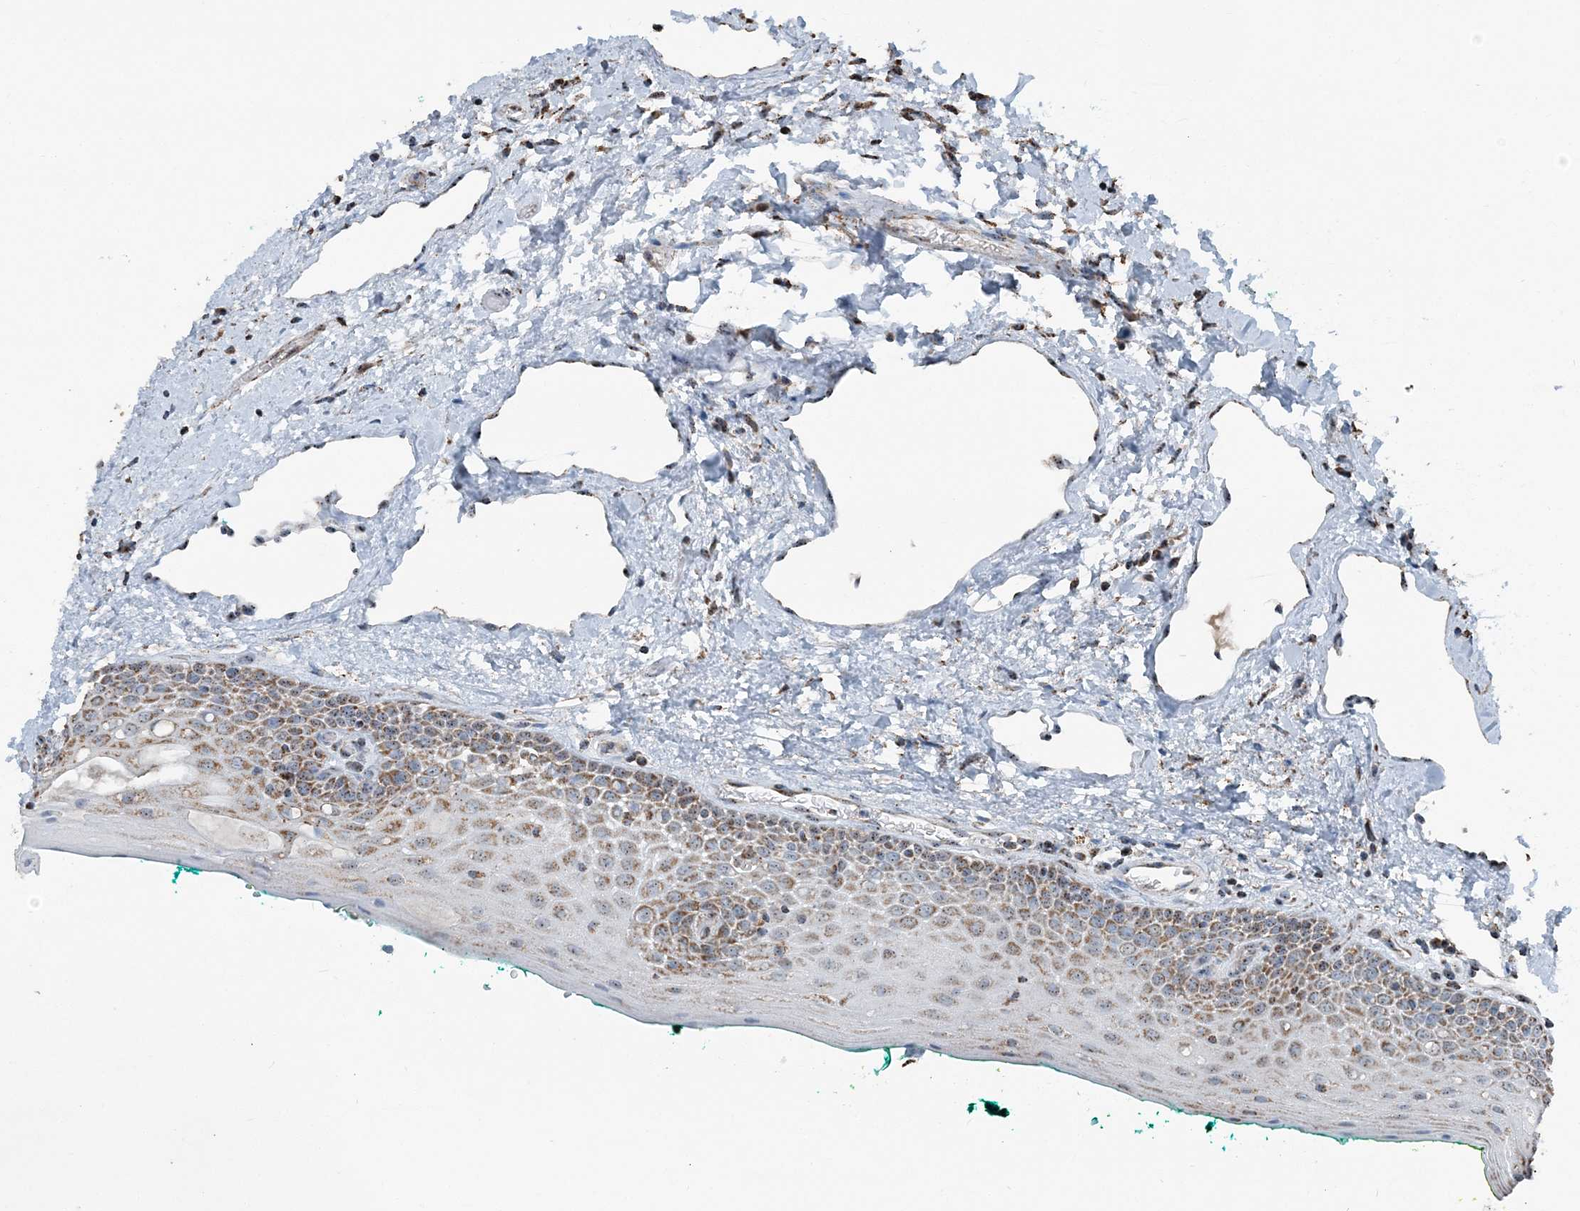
{"staining": {"intensity": "strong", "quantity": "25%-75%", "location": "cytoplasmic/membranous"}, "tissue": "oral mucosa", "cell_type": "Squamous epithelial cells", "image_type": "normal", "snomed": [{"axis": "morphology", "description": "Normal tissue, NOS"}, {"axis": "topography", "description": "Oral tissue"}], "caption": "IHC of unremarkable oral mucosa shows high levels of strong cytoplasmic/membranous positivity in about 25%-75% of squamous epithelial cells. (DAB = brown stain, brightfield microscopy at high magnification).", "gene": "SUCLG1", "patient": {"sex": "female", "age": 70}}